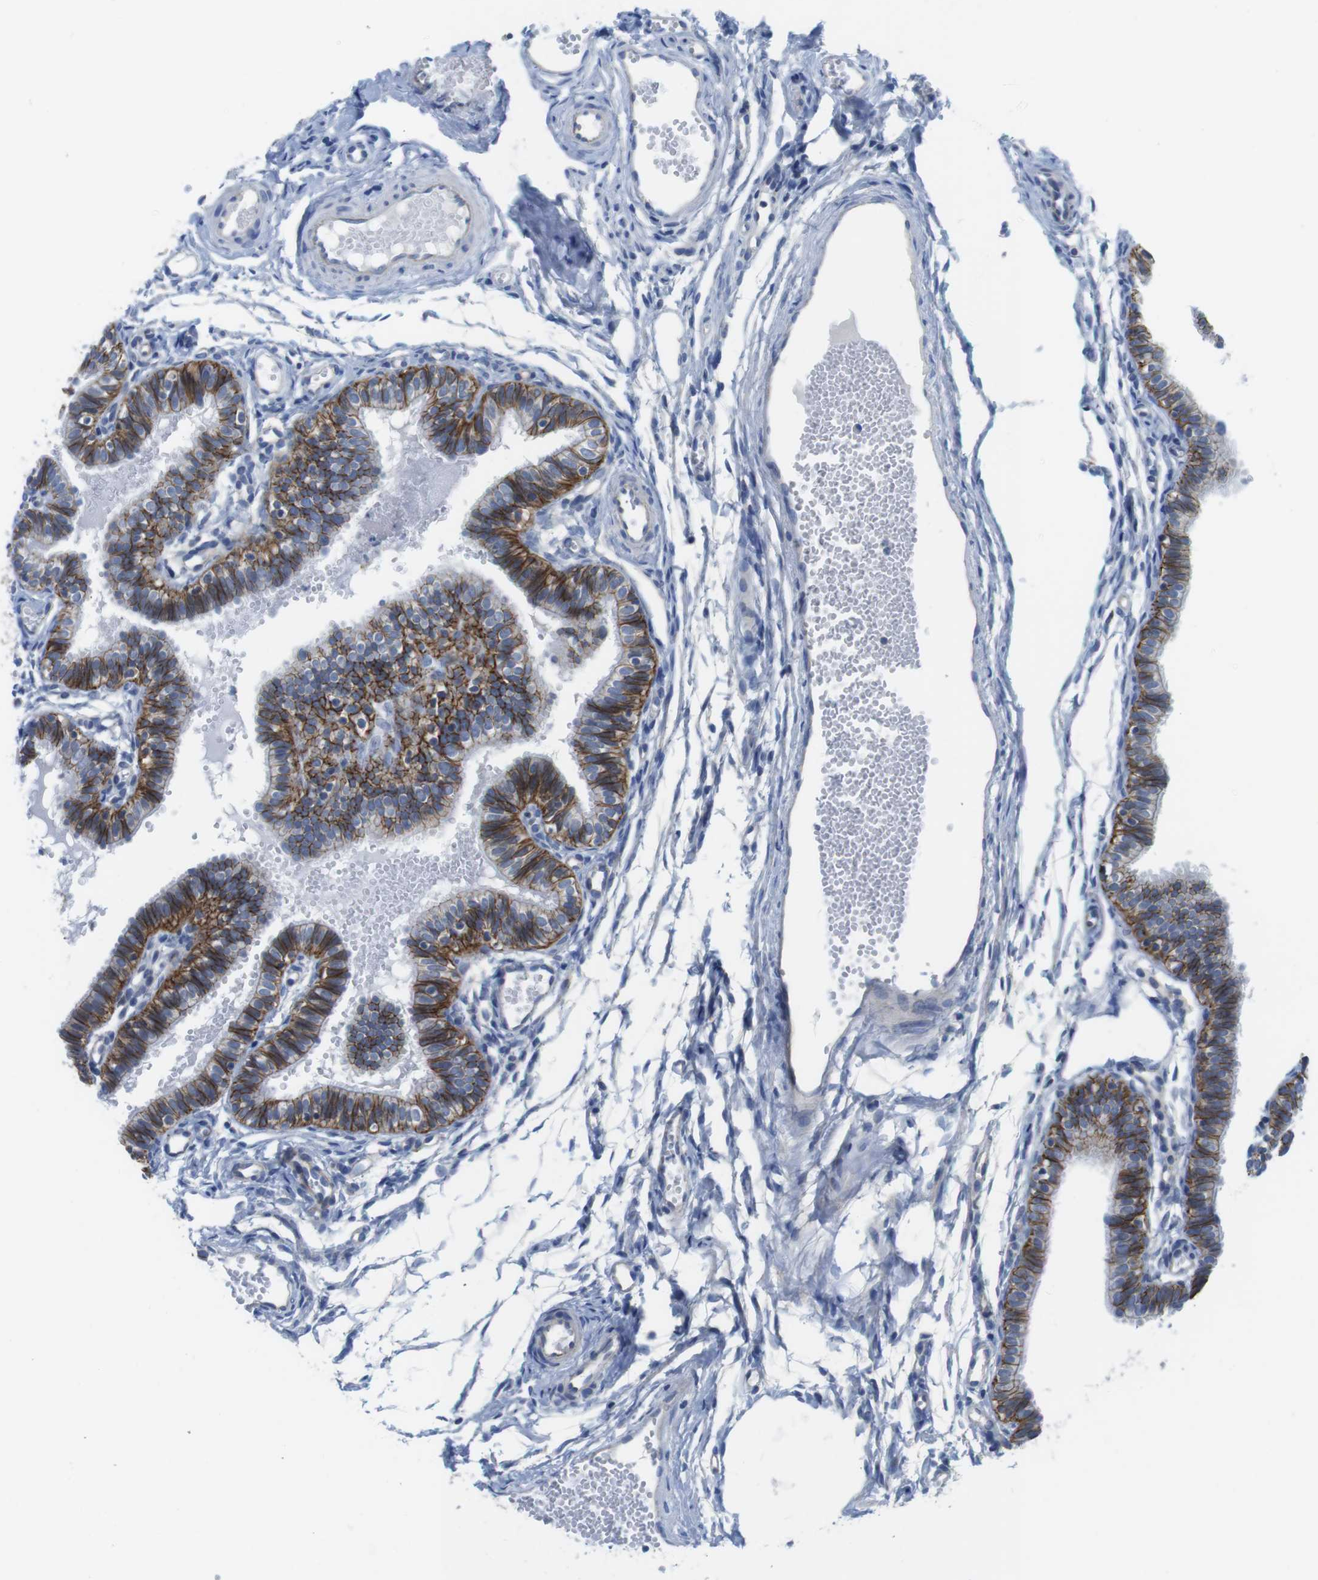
{"staining": {"intensity": "strong", "quantity": ">75%", "location": "cytoplasmic/membranous"}, "tissue": "fallopian tube", "cell_type": "Glandular cells", "image_type": "normal", "snomed": [{"axis": "morphology", "description": "Normal tissue, NOS"}, {"axis": "topography", "description": "Fallopian tube"}, {"axis": "topography", "description": "Placenta"}], "caption": "Fallopian tube stained with immunohistochemistry exhibits strong cytoplasmic/membranous positivity in about >75% of glandular cells. (brown staining indicates protein expression, while blue staining denotes nuclei).", "gene": "SCRIB", "patient": {"sex": "female", "age": 34}}